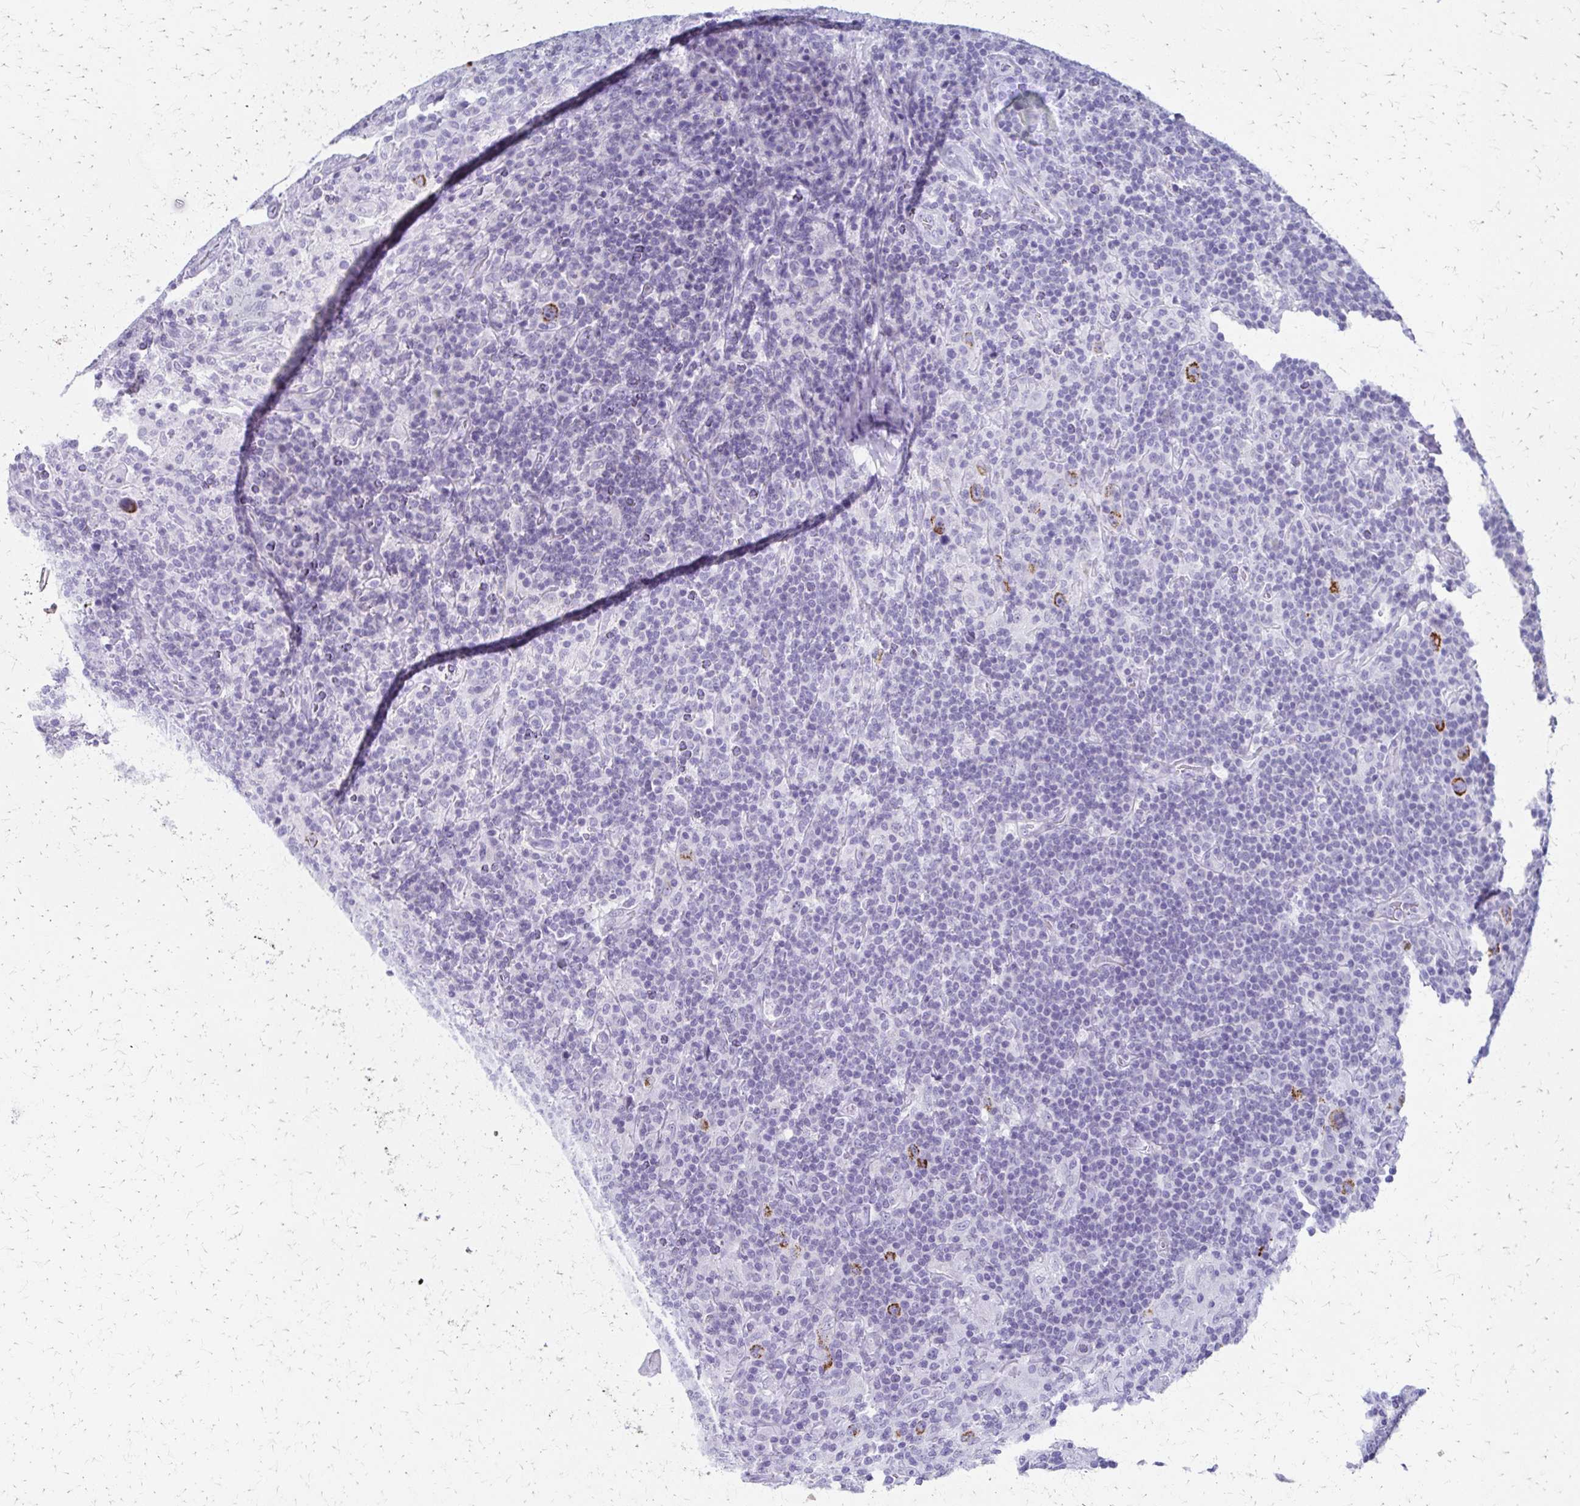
{"staining": {"intensity": "moderate", "quantity": ">75%", "location": "cytoplasmic/membranous"}, "tissue": "lymphoma", "cell_type": "Tumor cells", "image_type": "cancer", "snomed": [{"axis": "morphology", "description": "Hodgkin's disease, NOS"}, {"axis": "topography", "description": "Lymph node"}], "caption": "High-power microscopy captured an immunohistochemistry micrograph of Hodgkin's disease, revealing moderate cytoplasmic/membranous positivity in about >75% of tumor cells.", "gene": "ZSCAN5B", "patient": {"sex": "male", "age": 70}}